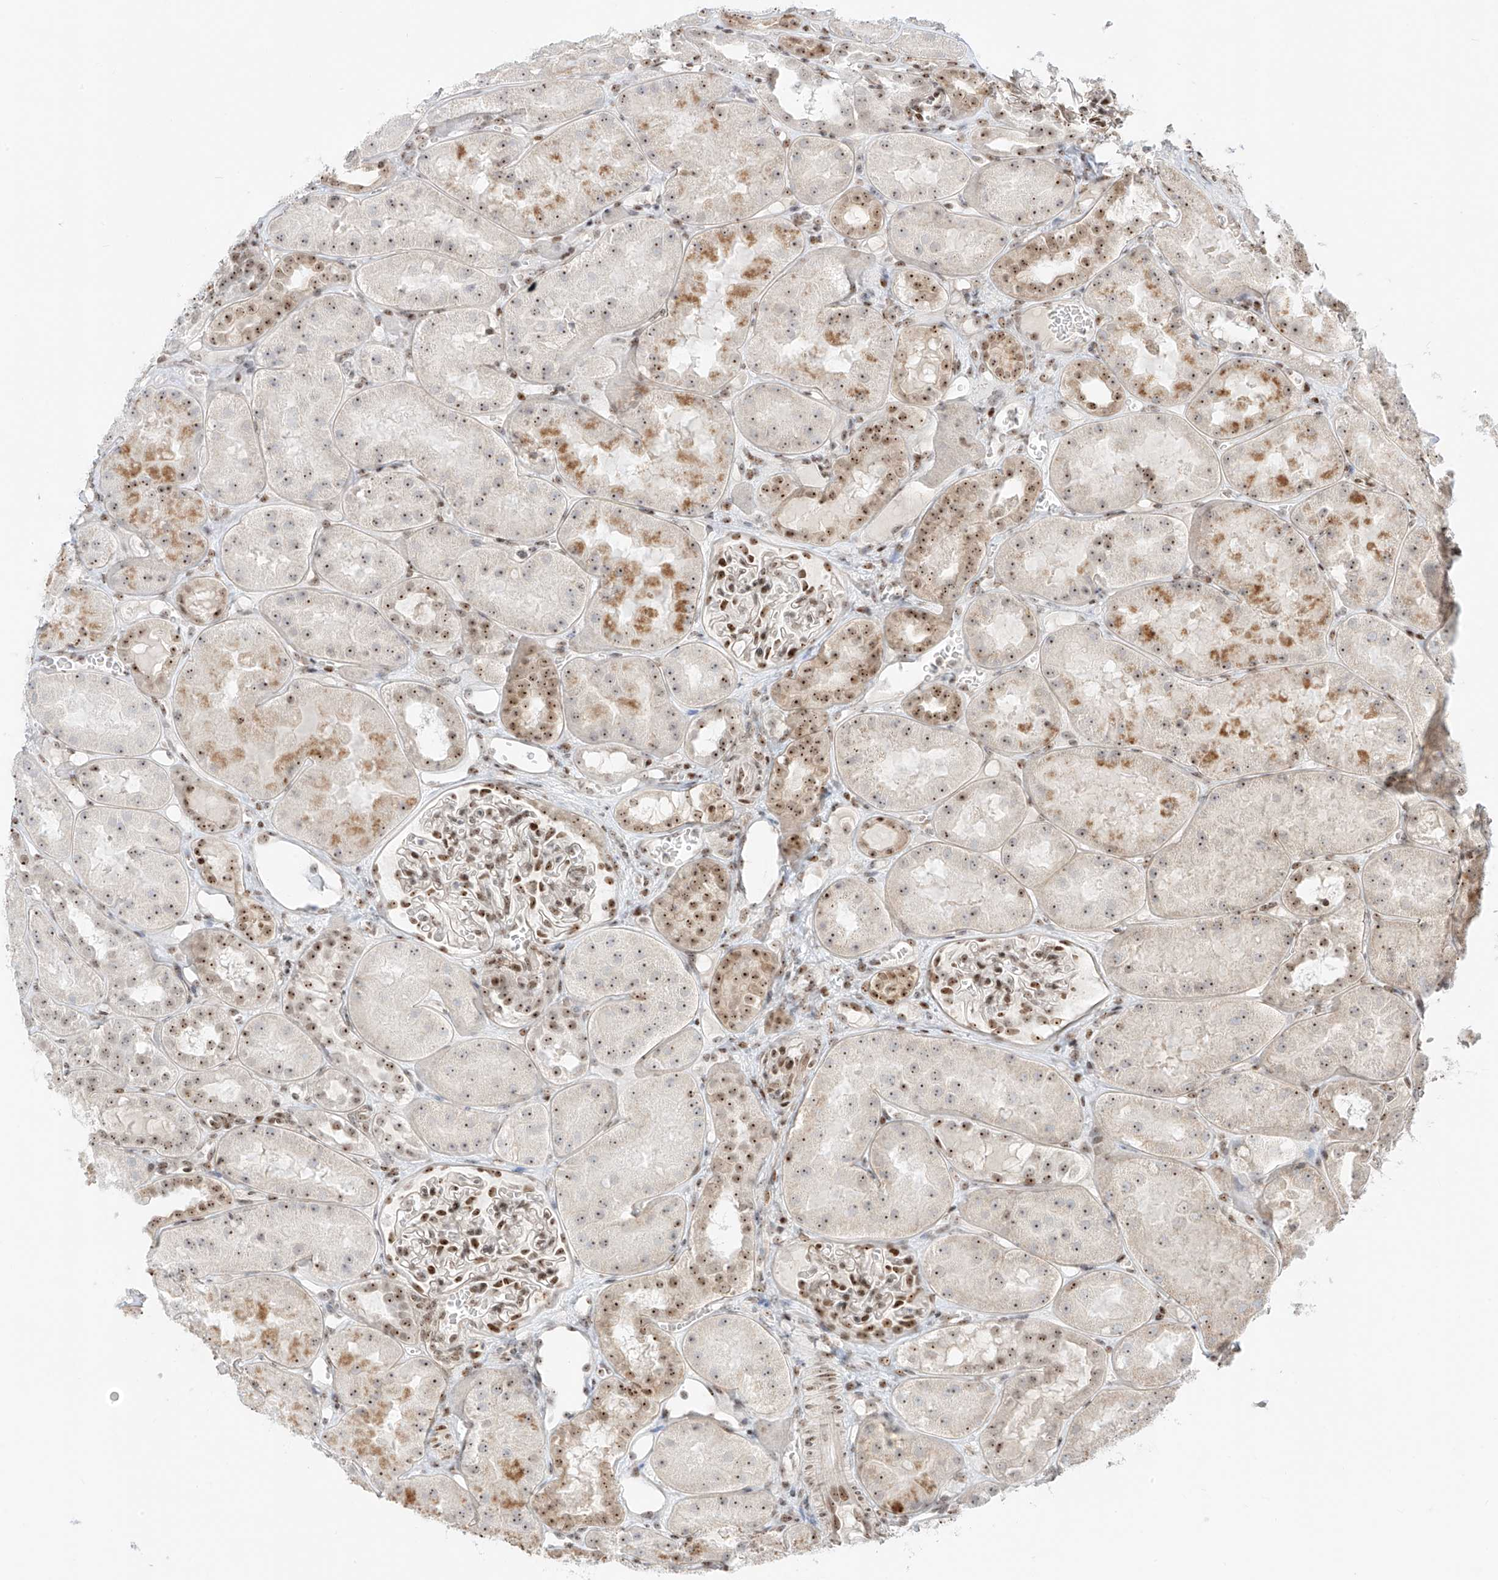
{"staining": {"intensity": "moderate", "quantity": ">75%", "location": "cytoplasmic/membranous,nuclear"}, "tissue": "kidney", "cell_type": "Cells in glomeruli", "image_type": "normal", "snomed": [{"axis": "morphology", "description": "Normal tissue, NOS"}, {"axis": "topography", "description": "Kidney"}], "caption": "Moderate cytoplasmic/membranous,nuclear protein expression is identified in about >75% of cells in glomeruli in kidney.", "gene": "ZNF512", "patient": {"sex": "male", "age": 16}}